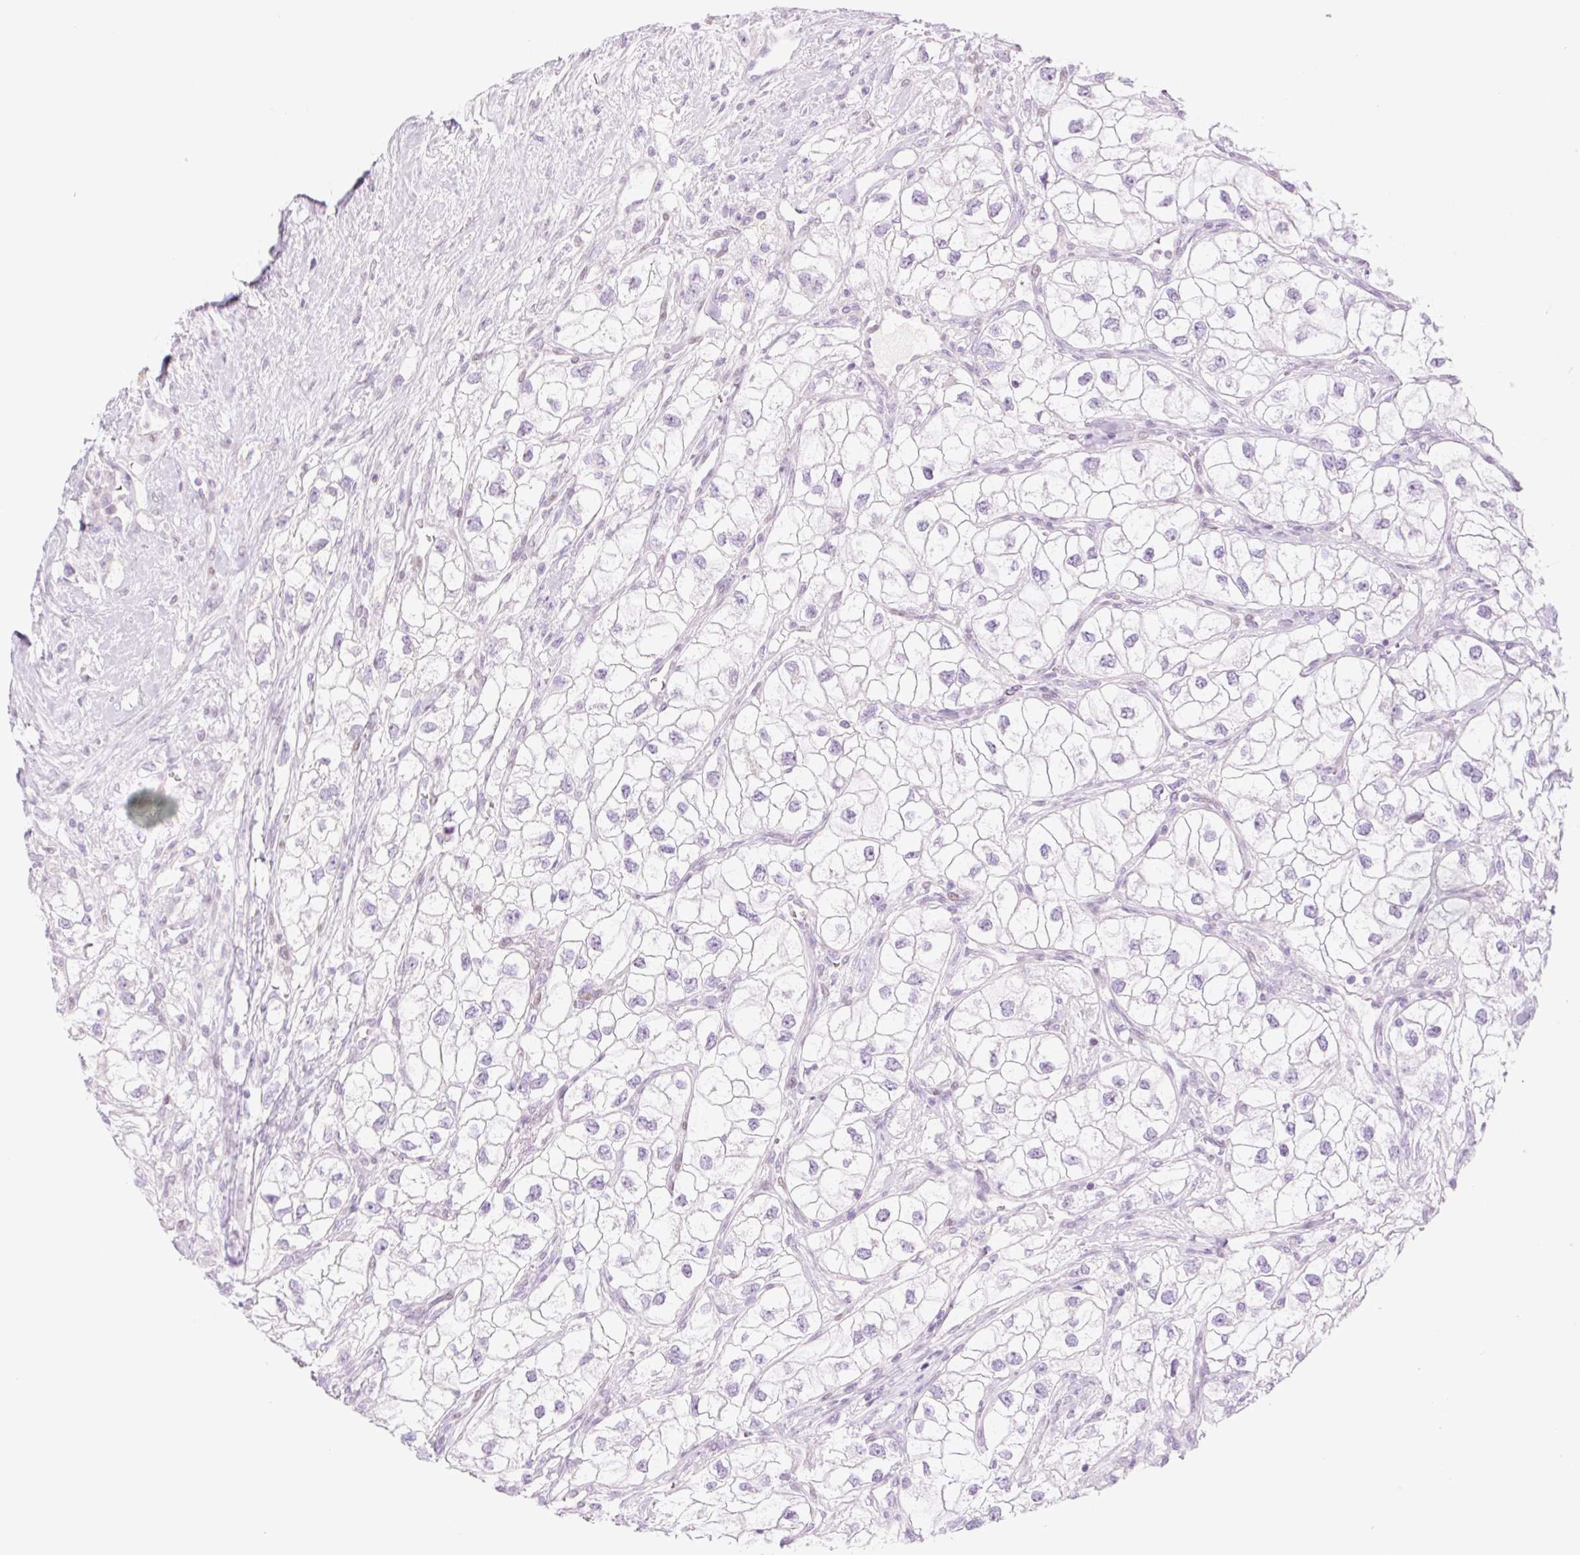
{"staining": {"intensity": "negative", "quantity": "none", "location": "none"}, "tissue": "renal cancer", "cell_type": "Tumor cells", "image_type": "cancer", "snomed": [{"axis": "morphology", "description": "Adenocarcinoma, NOS"}, {"axis": "topography", "description": "Kidney"}], "caption": "A micrograph of human renal adenocarcinoma is negative for staining in tumor cells.", "gene": "TBX15", "patient": {"sex": "male", "age": 59}}